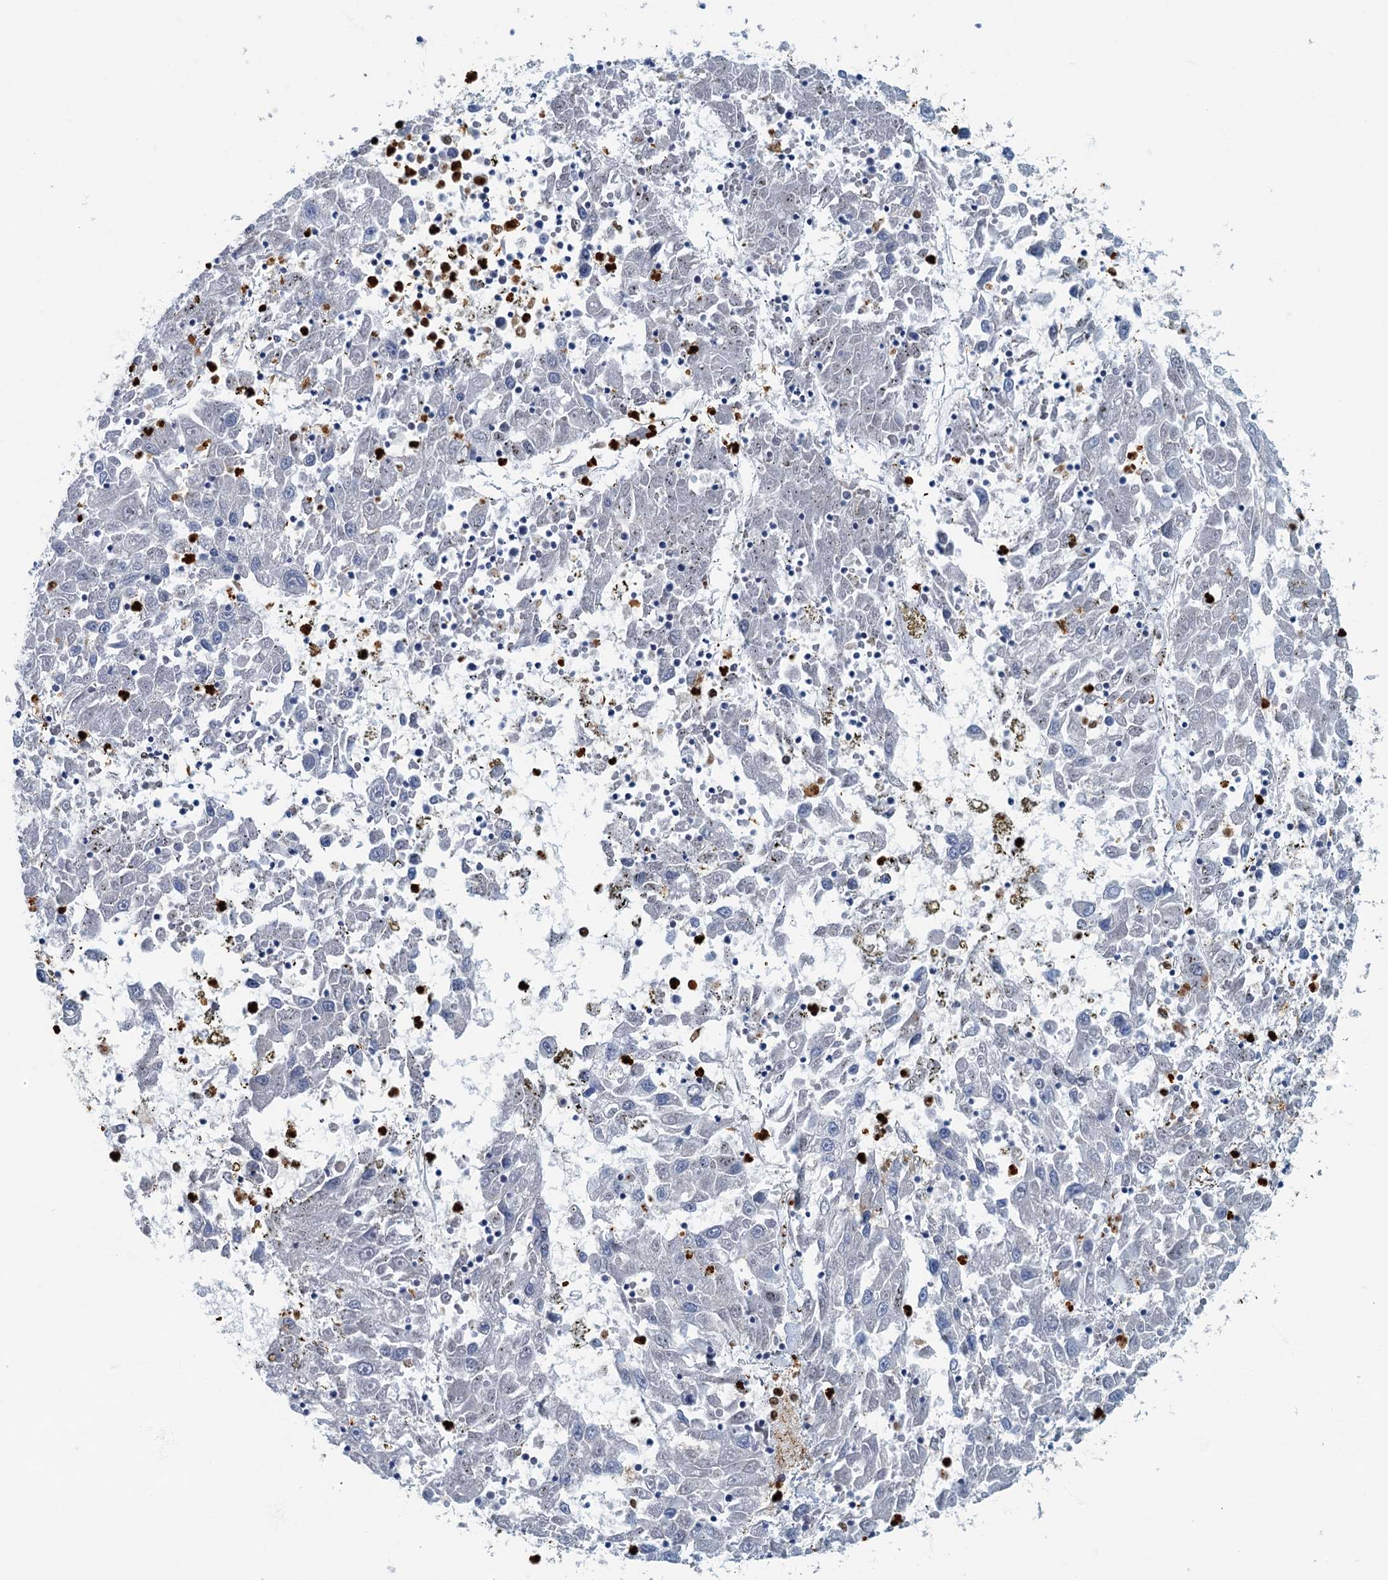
{"staining": {"intensity": "negative", "quantity": "none", "location": "none"}, "tissue": "liver cancer", "cell_type": "Tumor cells", "image_type": "cancer", "snomed": [{"axis": "morphology", "description": "Carcinoma, Hepatocellular, NOS"}, {"axis": "topography", "description": "Liver"}], "caption": "A high-resolution image shows IHC staining of liver cancer, which demonstrates no significant expression in tumor cells.", "gene": "ANKDD1A", "patient": {"sex": "male", "age": 49}}